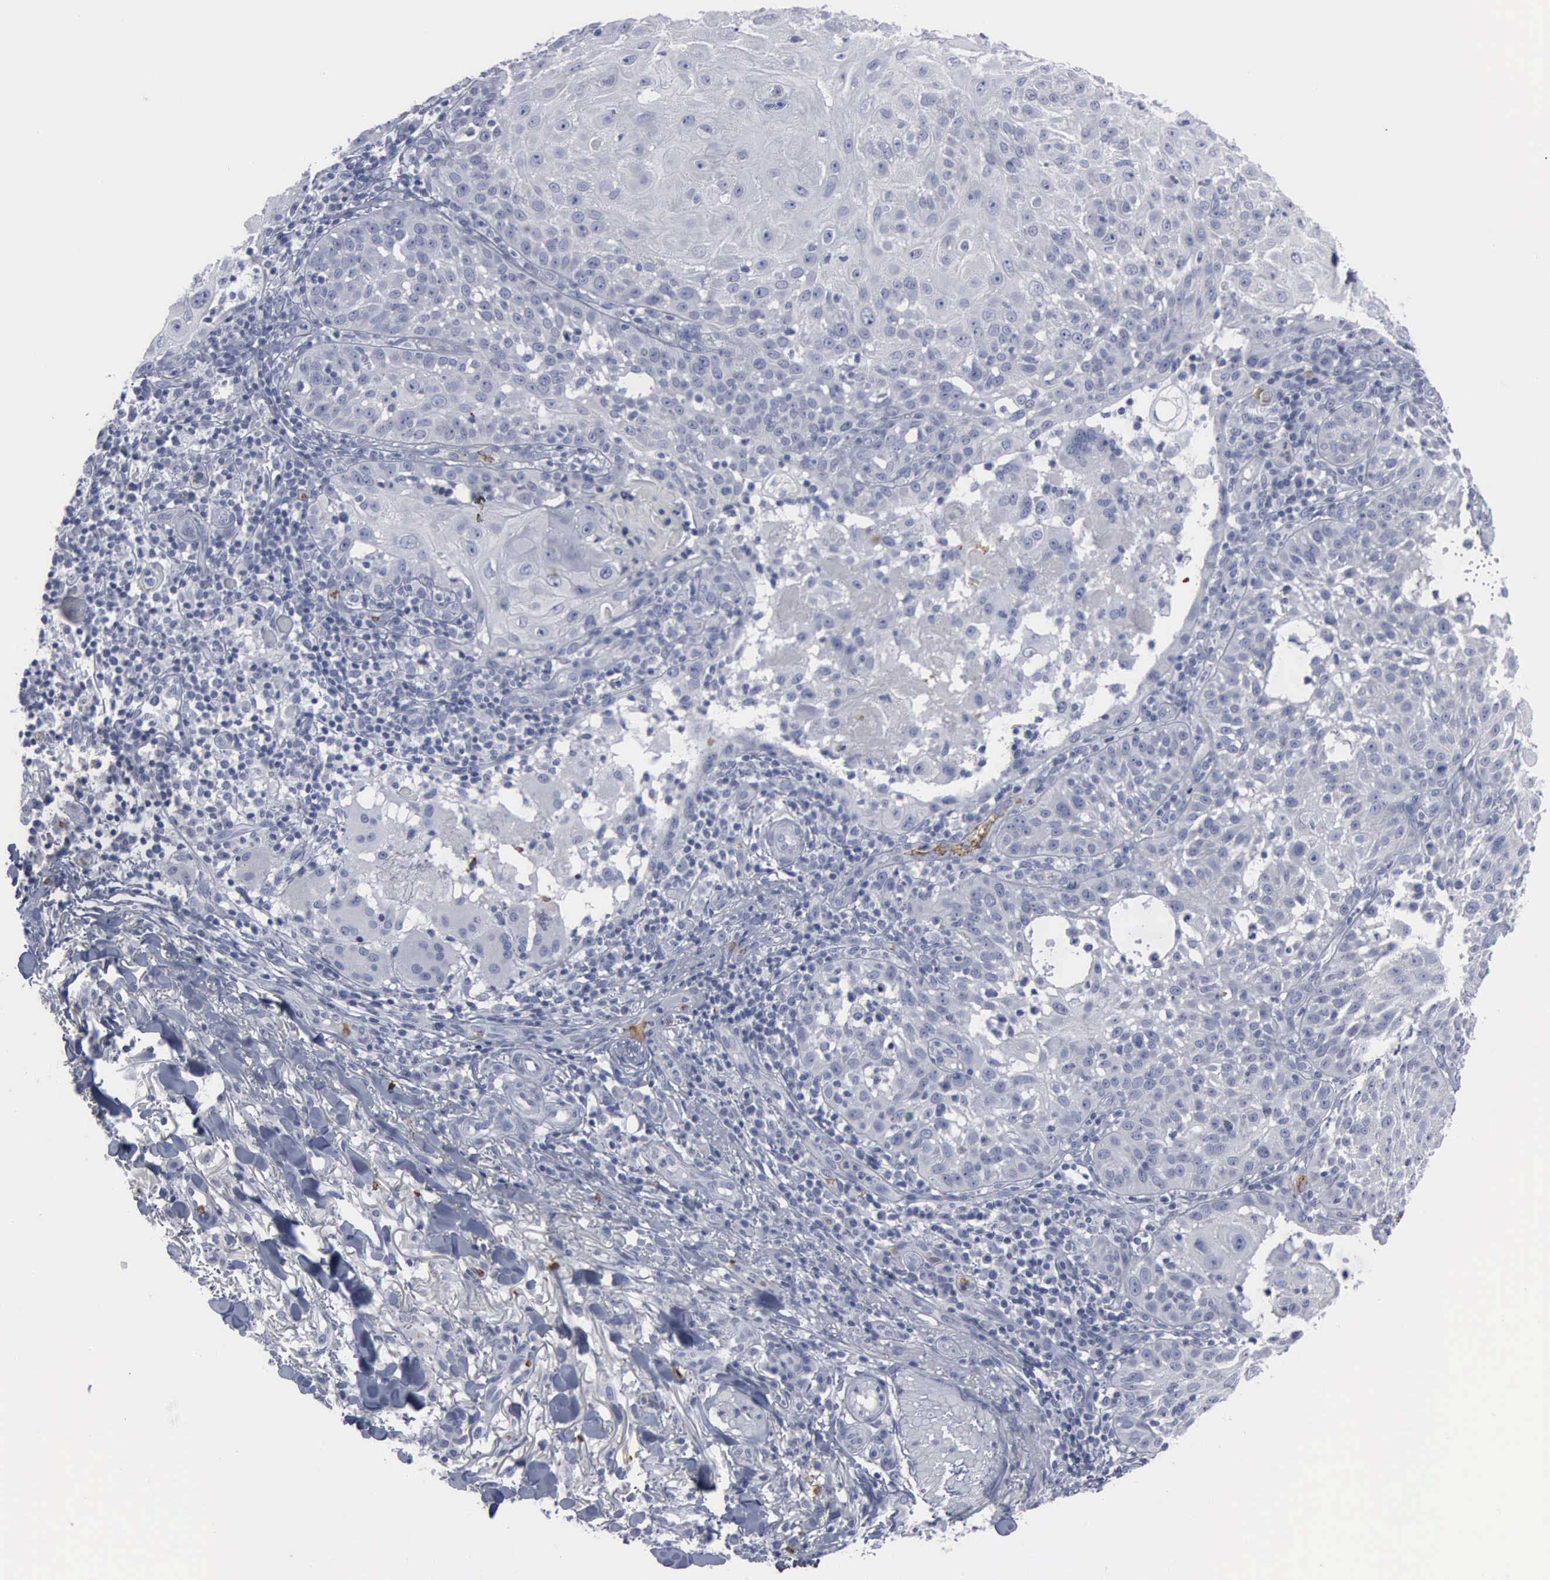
{"staining": {"intensity": "negative", "quantity": "none", "location": "none"}, "tissue": "skin cancer", "cell_type": "Tumor cells", "image_type": "cancer", "snomed": [{"axis": "morphology", "description": "Squamous cell carcinoma, NOS"}, {"axis": "topography", "description": "Skin"}], "caption": "The image reveals no staining of tumor cells in skin cancer (squamous cell carcinoma). The staining was performed using DAB (3,3'-diaminobenzidine) to visualize the protein expression in brown, while the nuclei were stained in blue with hematoxylin (Magnification: 20x).", "gene": "TGFB1", "patient": {"sex": "female", "age": 89}}